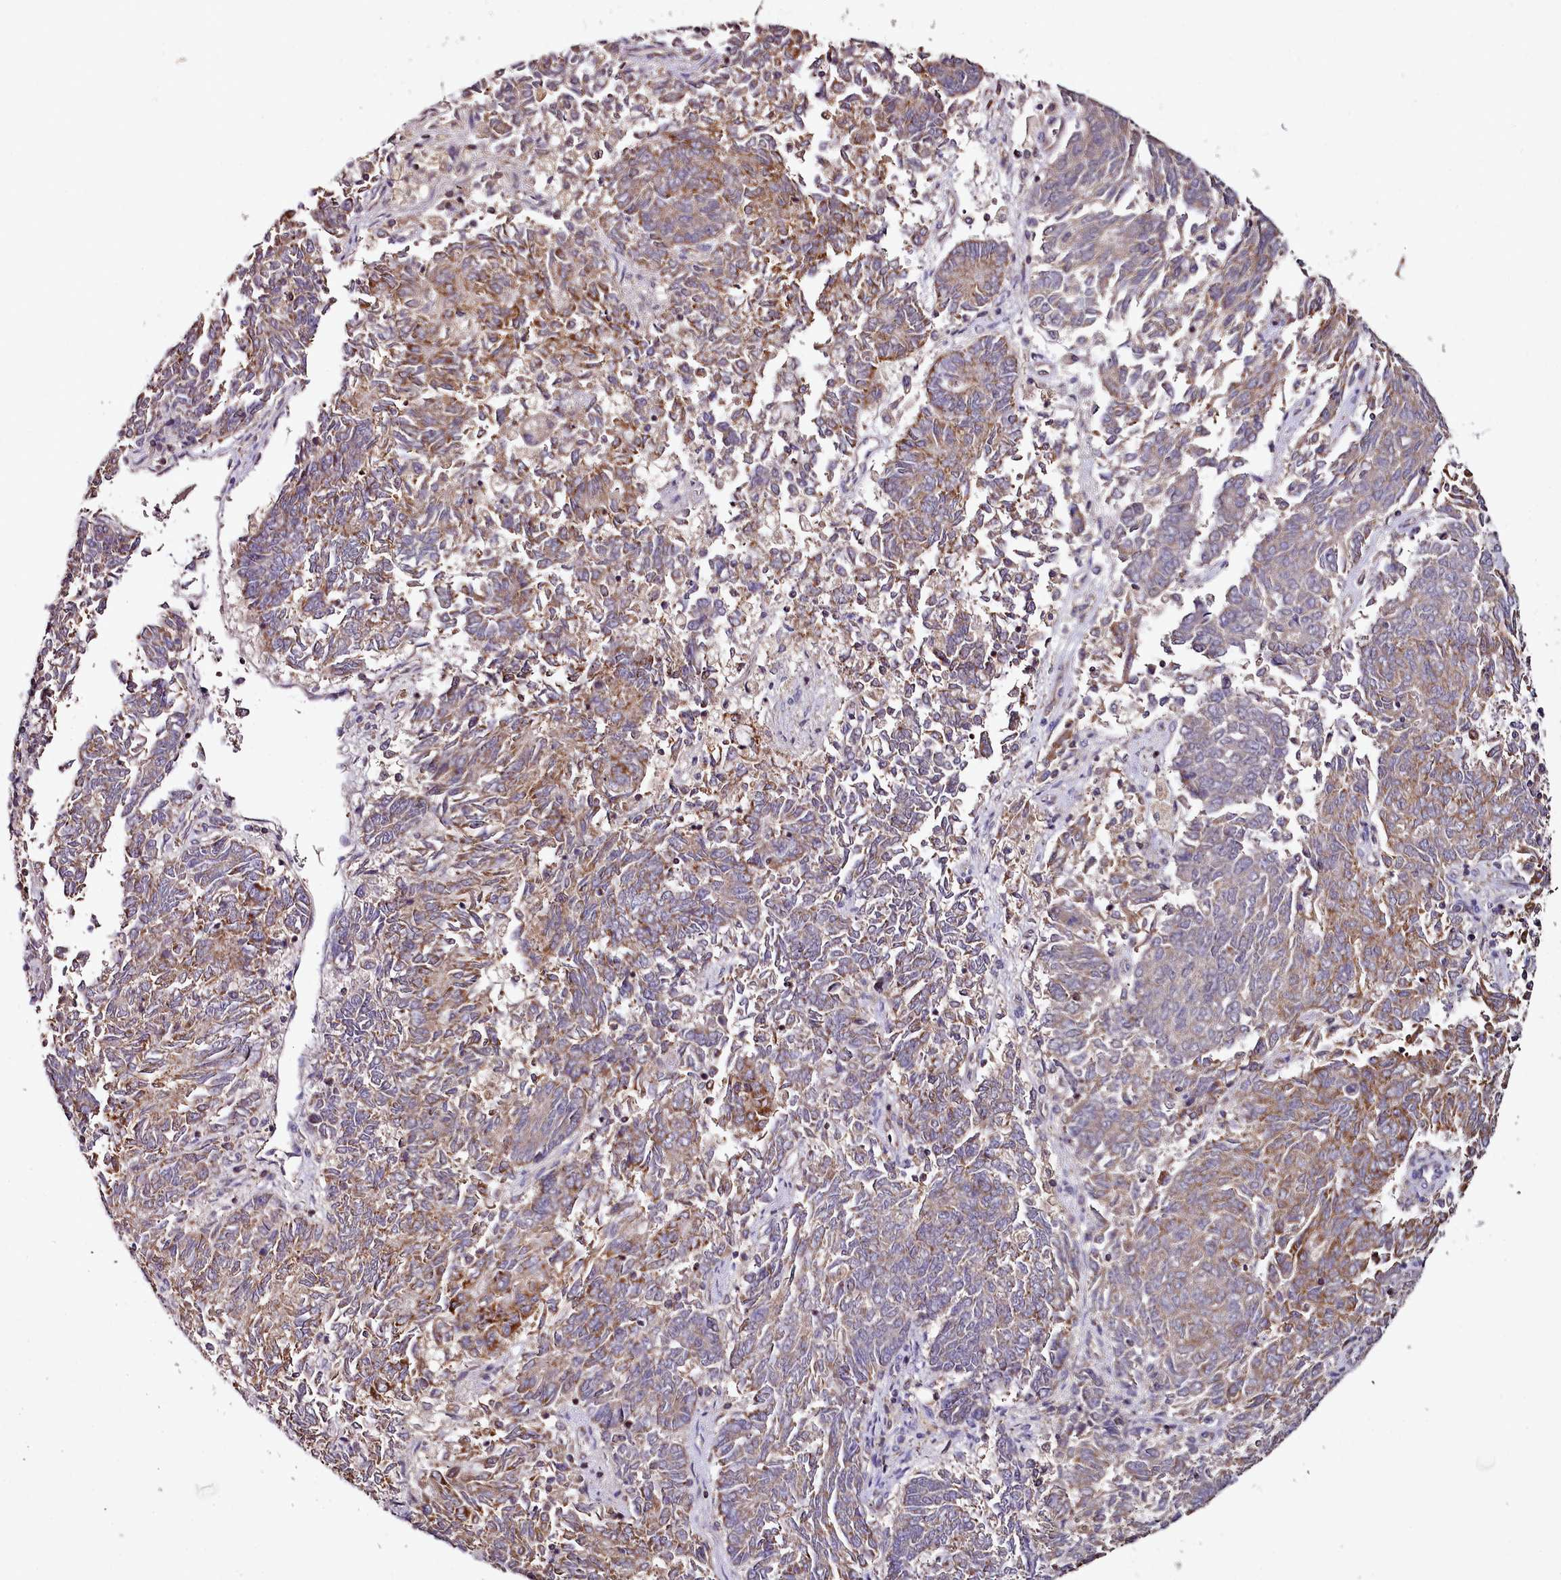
{"staining": {"intensity": "moderate", "quantity": "25%-75%", "location": "cytoplasmic/membranous"}, "tissue": "endometrial cancer", "cell_type": "Tumor cells", "image_type": "cancer", "snomed": [{"axis": "morphology", "description": "Adenocarcinoma, NOS"}, {"axis": "topography", "description": "Endometrium"}], "caption": "Tumor cells display moderate cytoplasmic/membranous expression in about 25%-75% of cells in adenocarcinoma (endometrial). (Stains: DAB (3,3'-diaminobenzidine) in brown, nuclei in blue, Microscopy: brightfield microscopy at high magnification).", "gene": "ACSS1", "patient": {"sex": "female", "age": 80}}